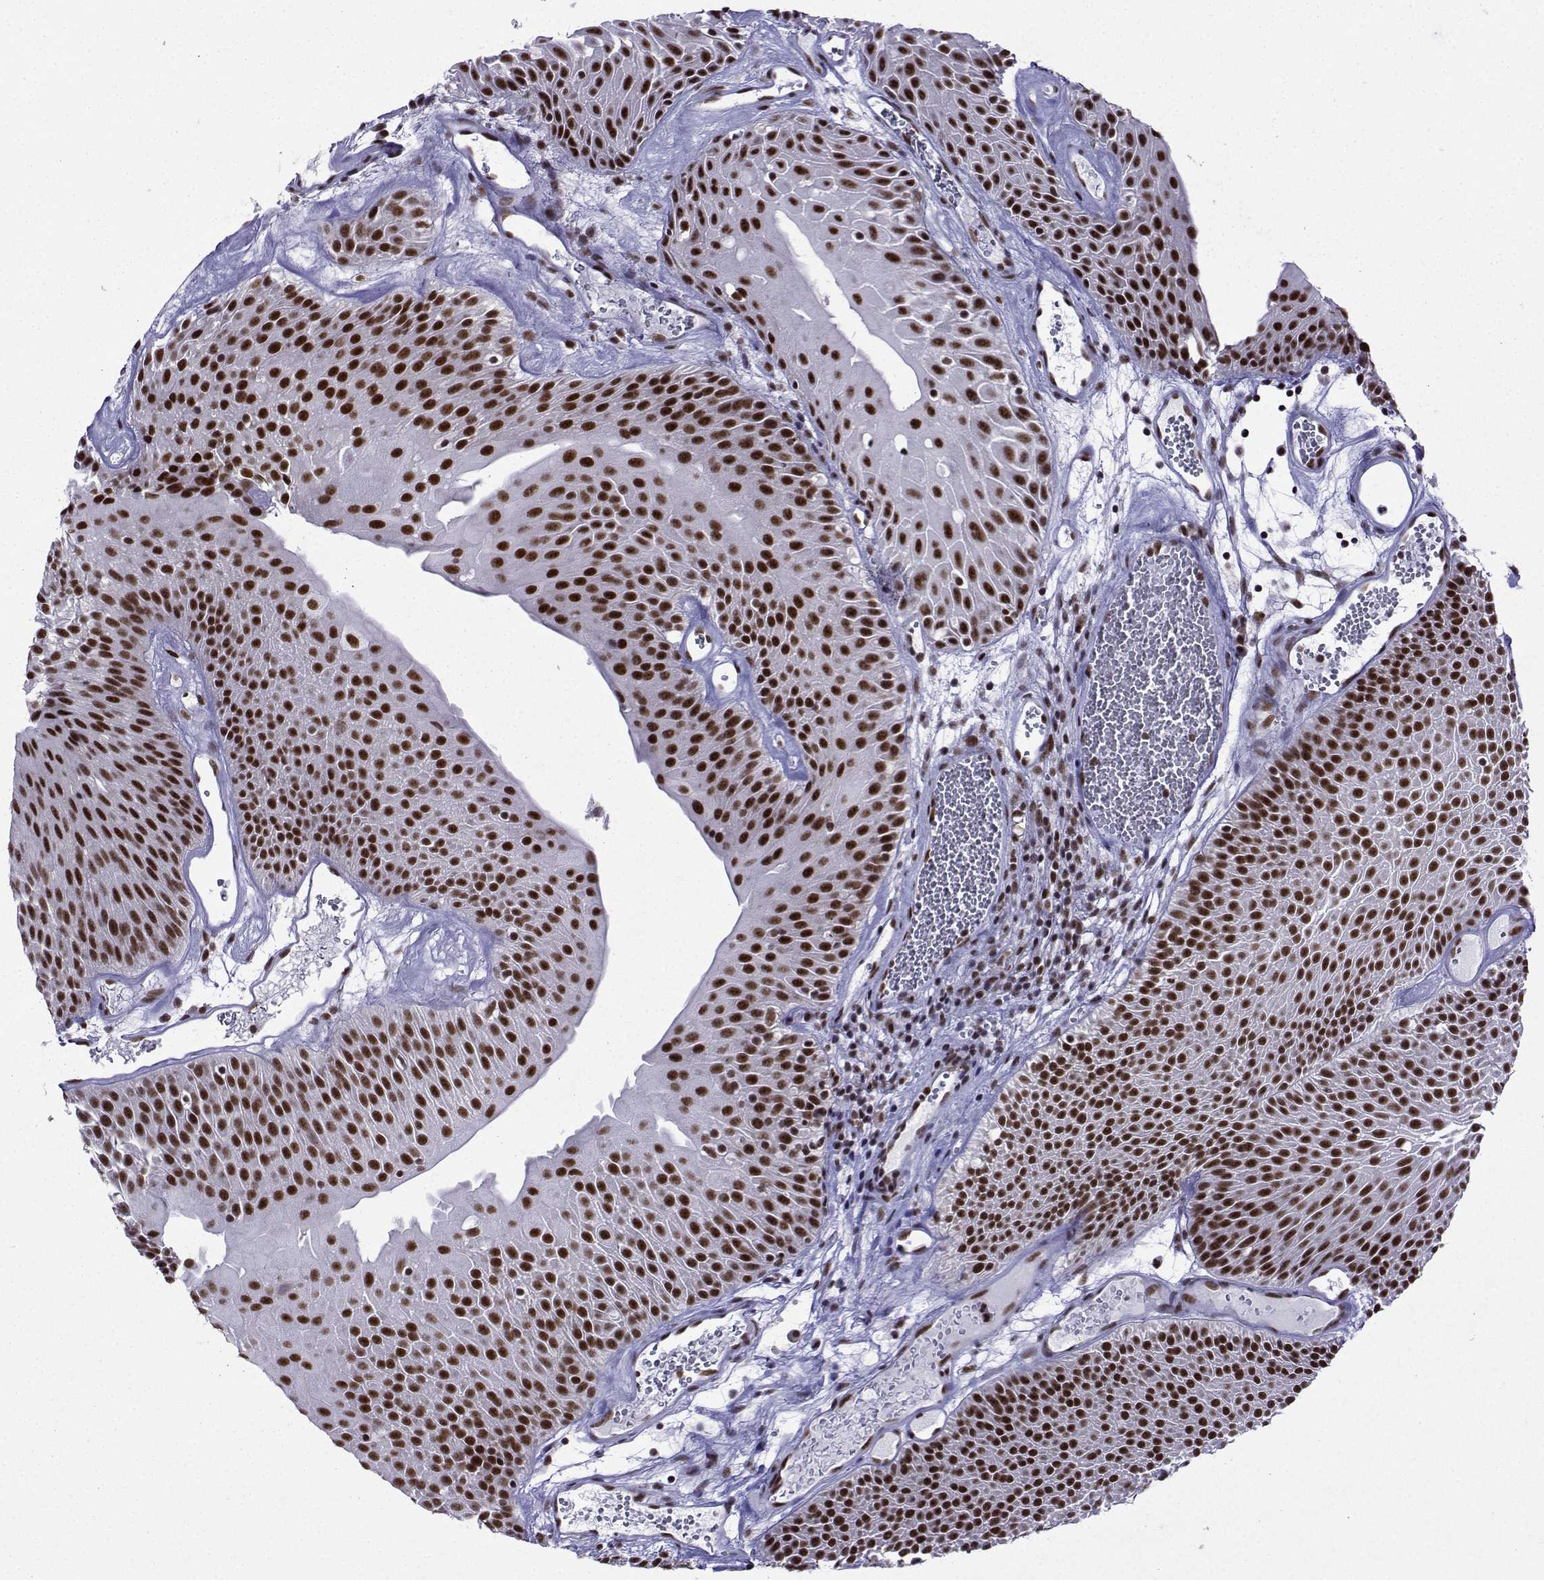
{"staining": {"intensity": "strong", "quantity": "25%-75%", "location": "nuclear"}, "tissue": "urothelial cancer", "cell_type": "Tumor cells", "image_type": "cancer", "snomed": [{"axis": "morphology", "description": "Urothelial carcinoma, Low grade"}, {"axis": "topography", "description": "Urinary bladder"}], "caption": "Immunohistochemistry of urothelial cancer displays high levels of strong nuclear expression in approximately 25%-75% of tumor cells.", "gene": "SNRPB2", "patient": {"sex": "male", "age": 52}}